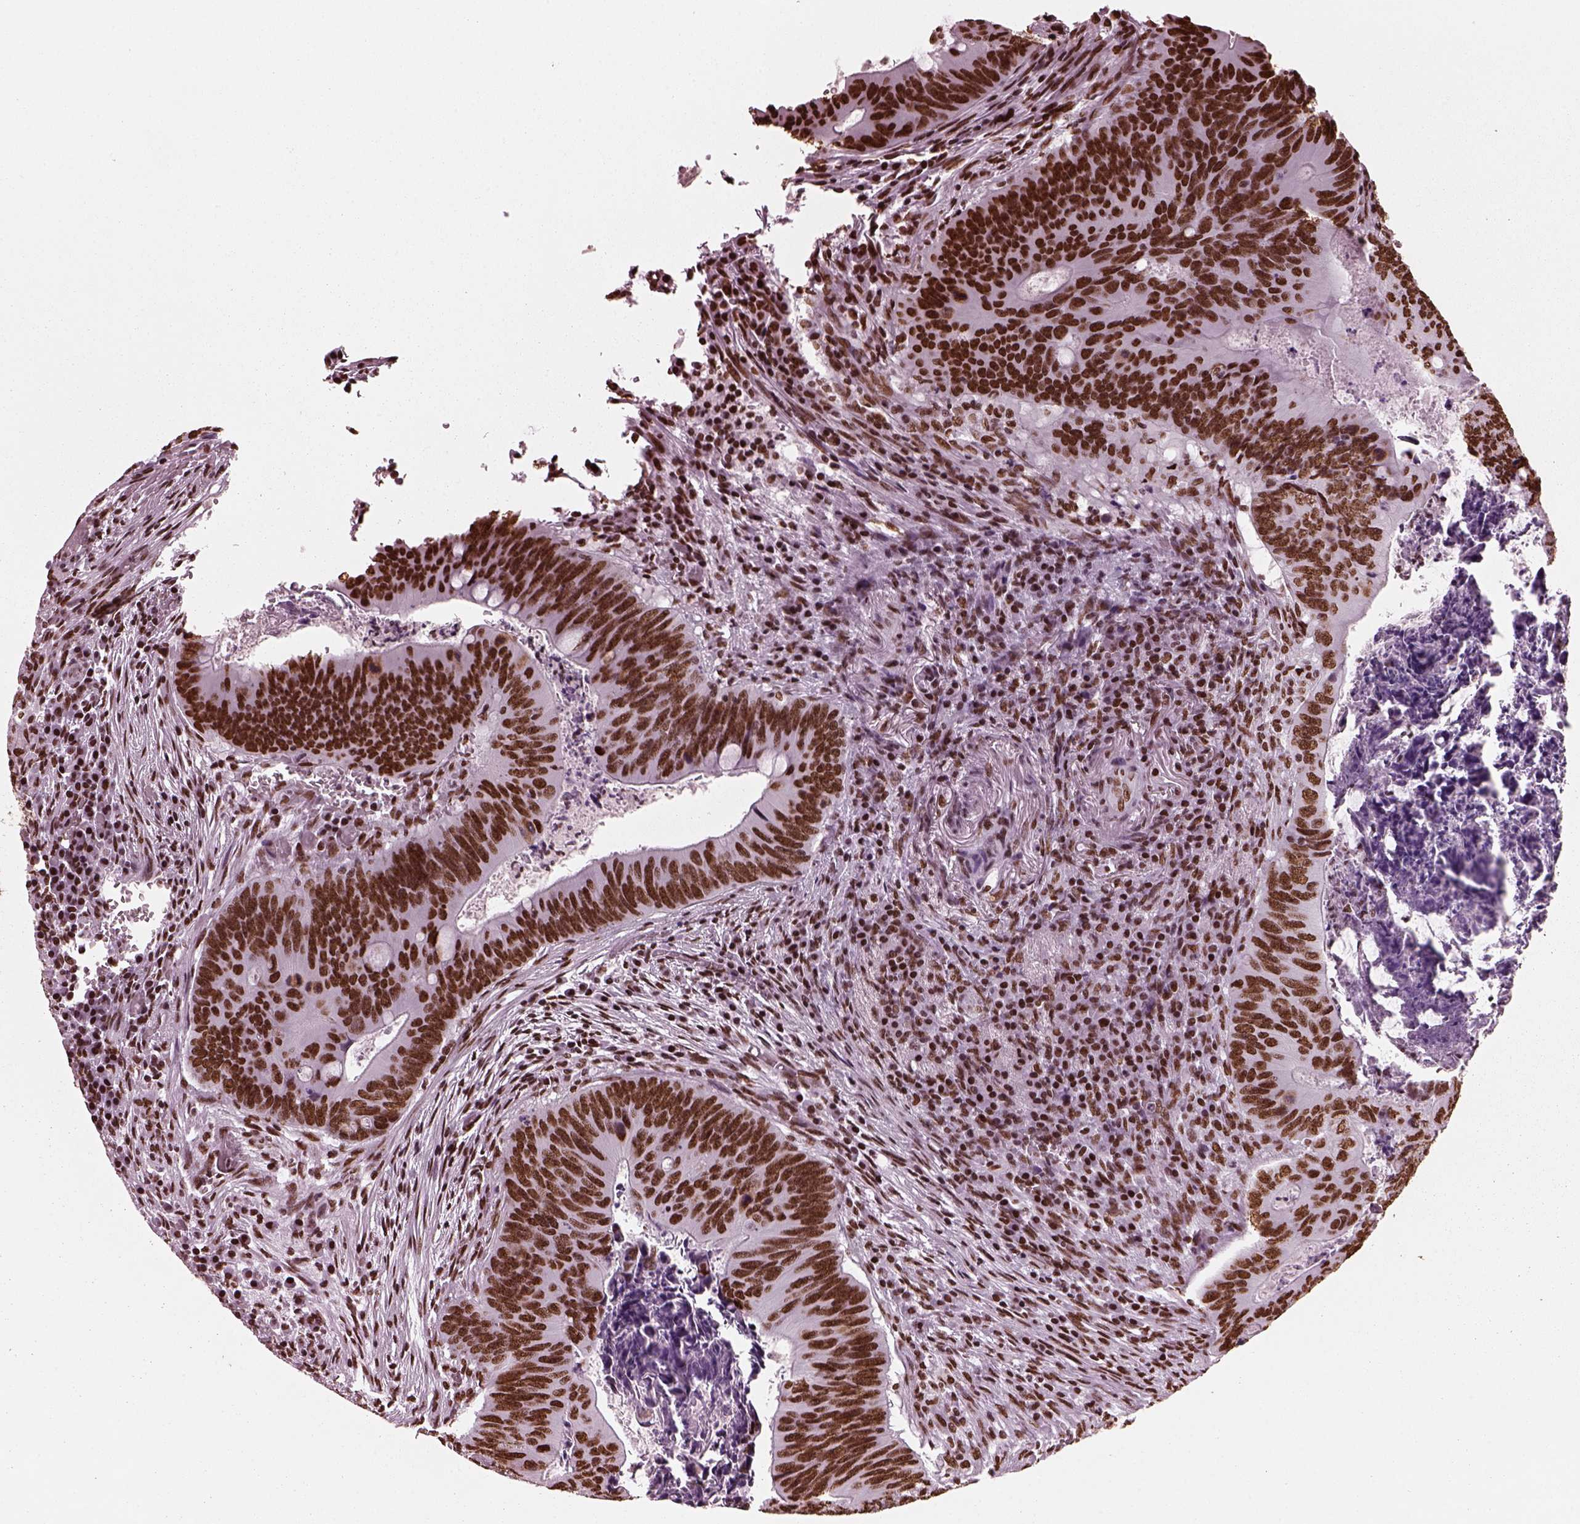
{"staining": {"intensity": "strong", "quantity": ">75%", "location": "nuclear"}, "tissue": "colorectal cancer", "cell_type": "Tumor cells", "image_type": "cancer", "snomed": [{"axis": "morphology", "description": "Adenocarcinoma, NOS"}, {"axis": "topography", "description": "Colon"}], "caption": "This image demonstrates adenocarcinoma (colorectal) stained with IHC to label a protein in brown. The nuclear of tumor cells show strong positivity for the protein. Nuclei are counter-stained blue.", "gene": "CBFA2T3", "patient": {"sex": "female", "age": 74}}